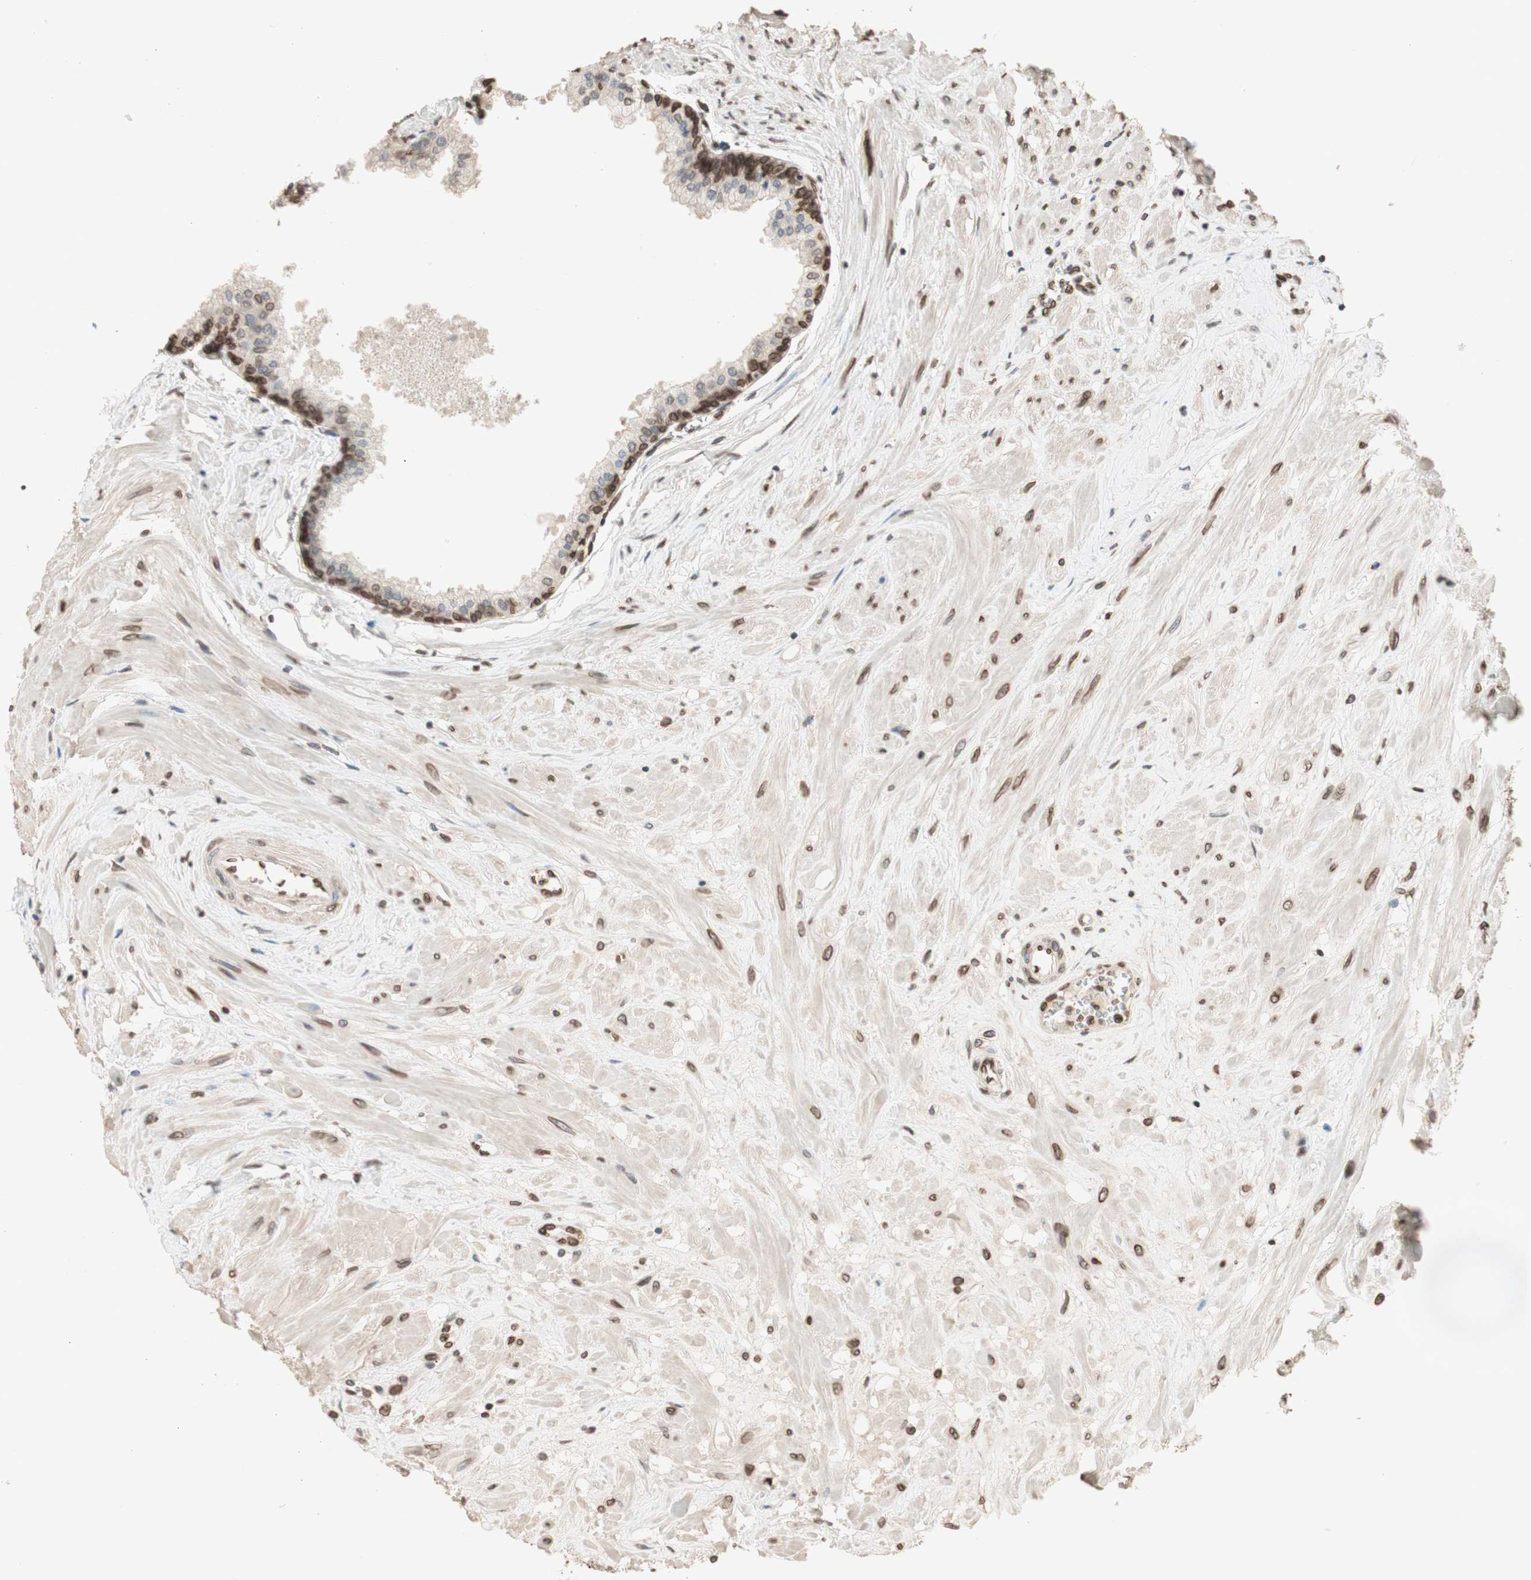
{"staining": {"intensity": "moderate", "quantity": ">75%", "location": "cytoplasmic/membranous,nuclear"}, "tissue": "prostate", "cell_type": "Glandular cells", "image_type": "normal", "snomed": [{"axis": "morphology", "description": "Normal tissue, NOS"}, {"axis": "topography", "description": "Prostate"}, {"axis": "topography", "description": "Seminal veicle"}], "caption": "Moderate cytoplasmic/membranous,nuclear staining is seen in approximately >75% of glandular cells in benign prostate.", "gene": "TMPO", "patient": {"sex": "male", "age": 60}}